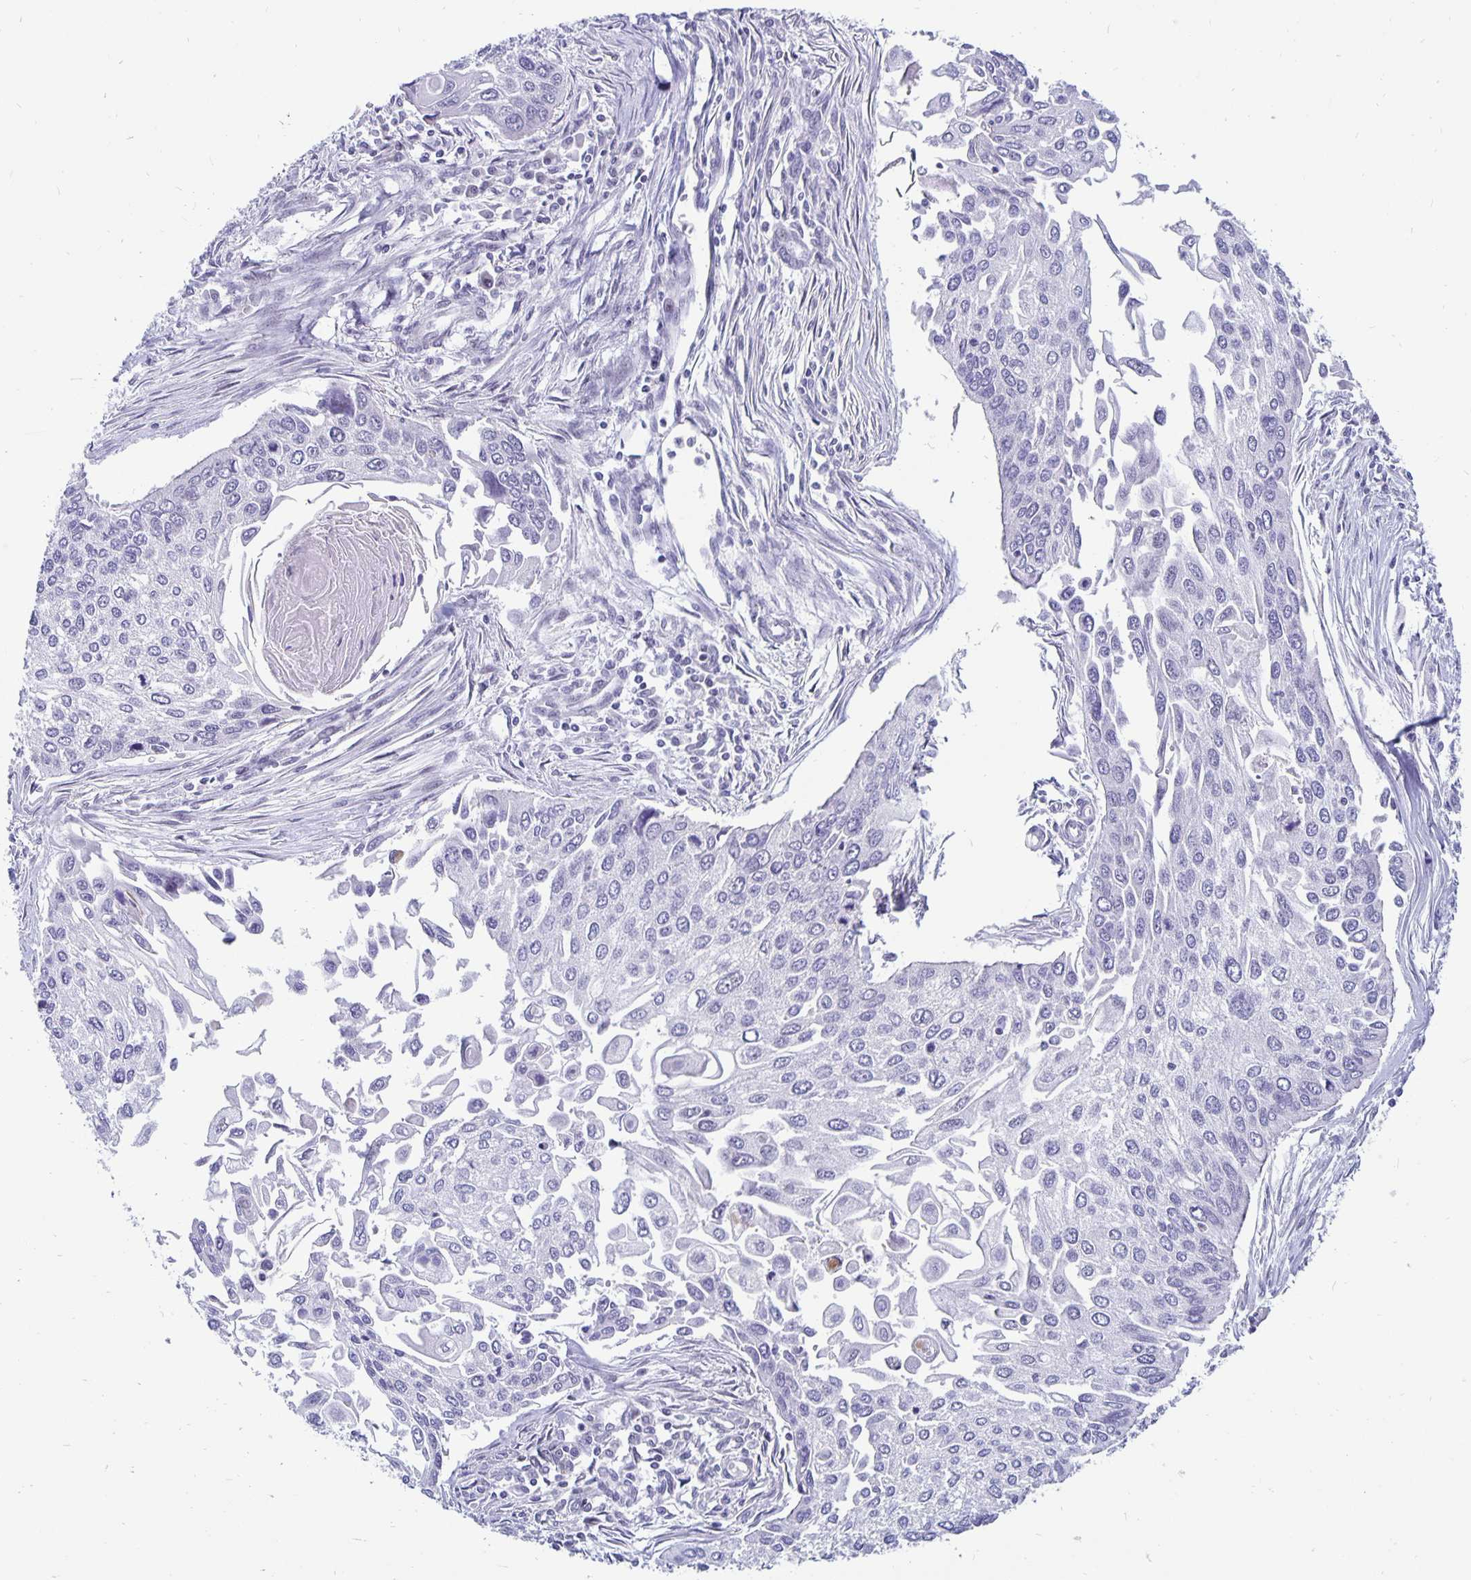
{"staining": {"intensity": "negative", "quantity": "none", "location": "none"}, "tissue": "lung cancer", "cell_type": "Tumor cells", "image_type": "cancer", "snomed": [{"axis": "morphology", "description": "Squamous cell carcinoma, NOS"}, {"axis": "morphology", "description": "Squamous cell carcinoma, metastatic, NOS"}, {"axis": "topography", "description": "Lung"}], "caption": "Immunohistochemistry (IHC) image of lung cancer (squamous cell carcinoma) stained for a protein (brown), which reveals no staining in tumor cells.", "gene": "EXOC6B", "patient": {"sex": "male", "age": 63}}